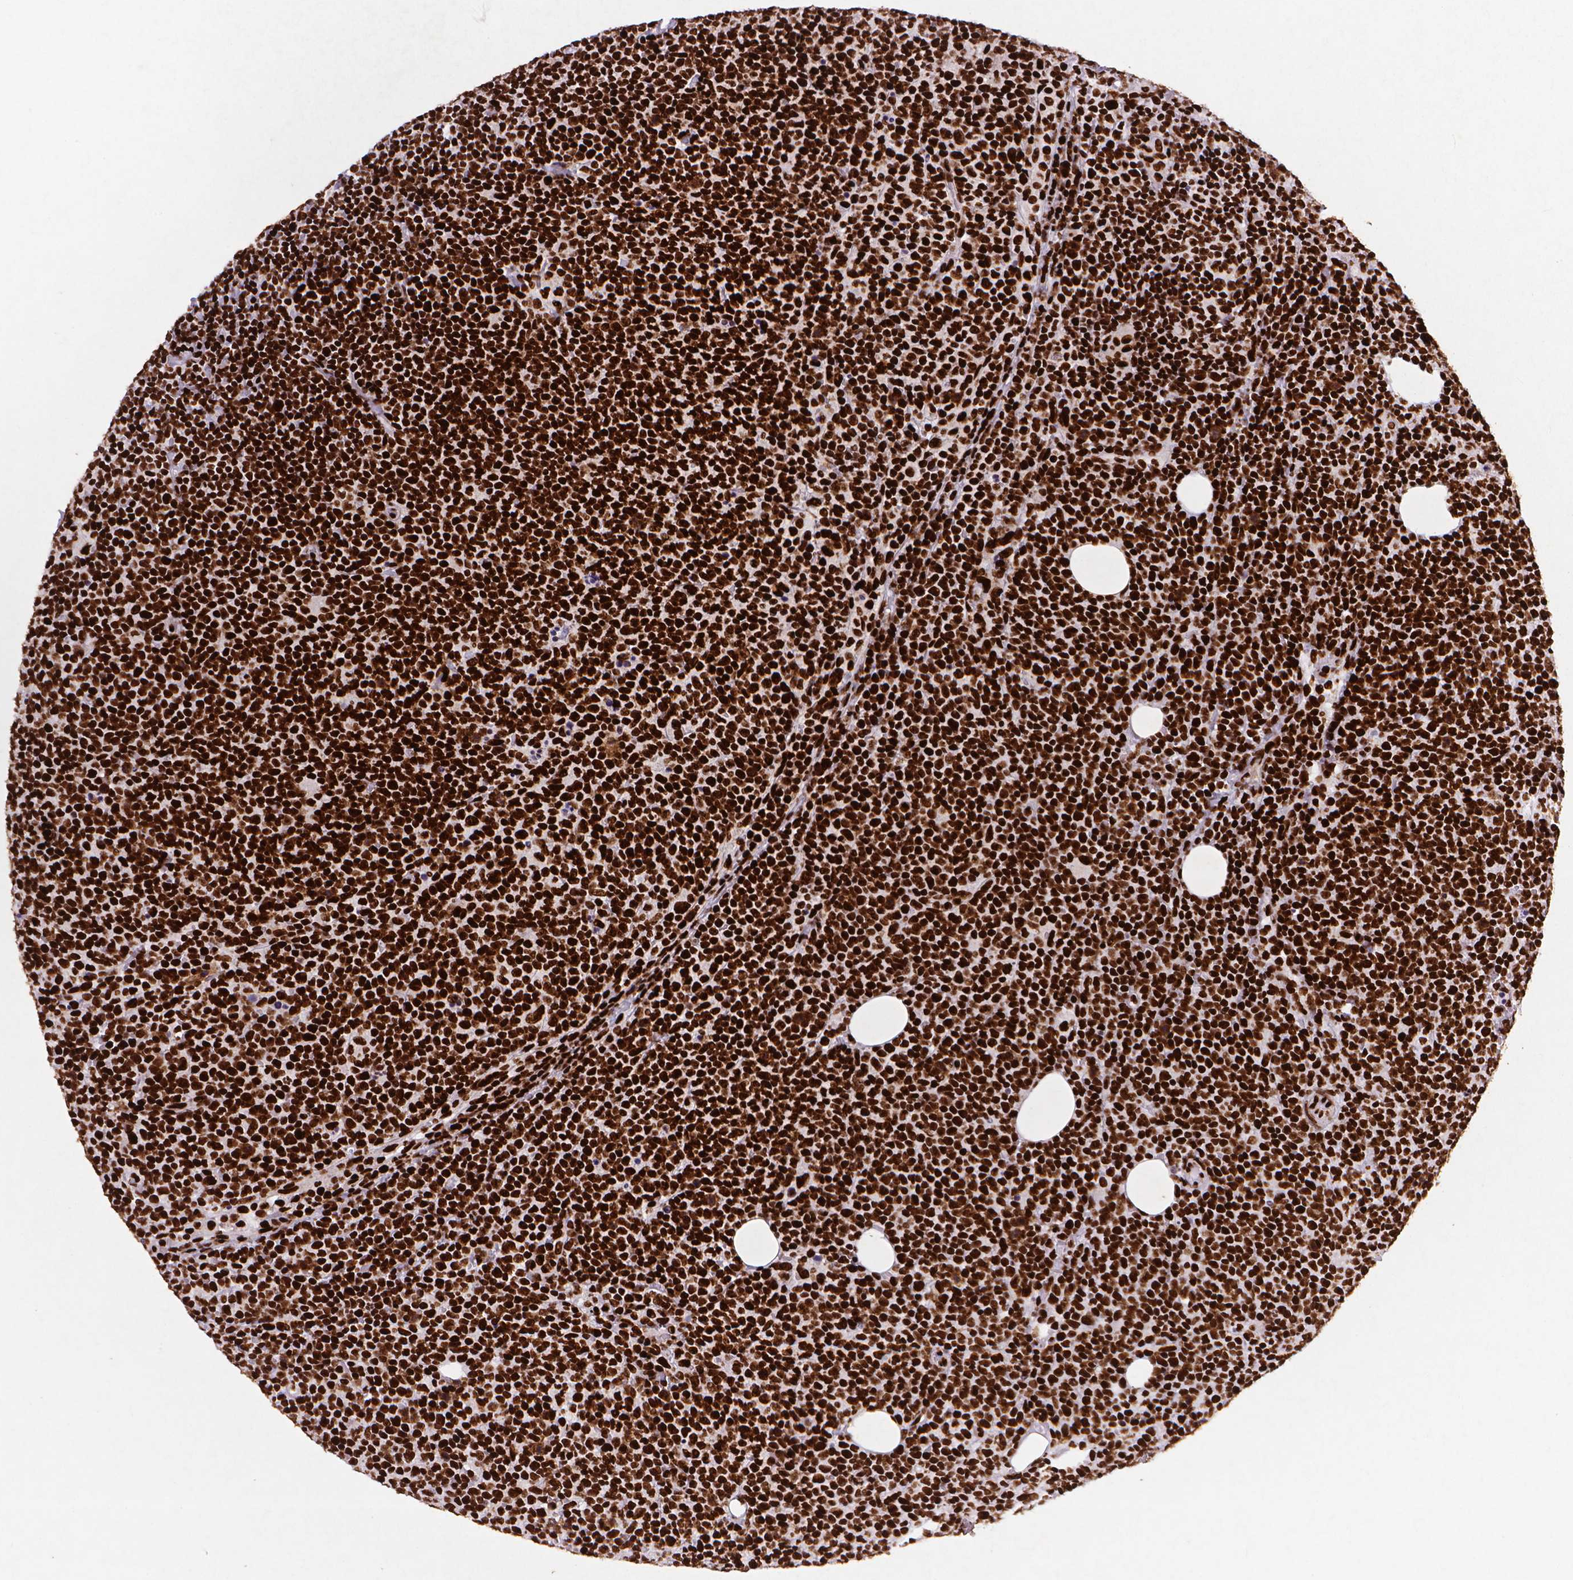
{"staining": {"intensity": "strong", "quantity": ">75%", "location": "nuclear"}, "tissue": "lymphoma", "cell_type": "Tumor cells", "image_type": "cancer", "snomed": [{"axis": "morphology", "description": "Malignant lymphoma, non-Hodgkin's type, High grade"}, {"axis": "topography", "description": "Lymph node"}], "caption": "High-power microscopy captured an IHC photomicrograph of high-grade malignant lymphoma, non-Hodgkin's type, revealing strong nuclear expression in about >75% of tumor cells.", "gene": "CITED2", "patient": {"sex": "male", "age": 61}}